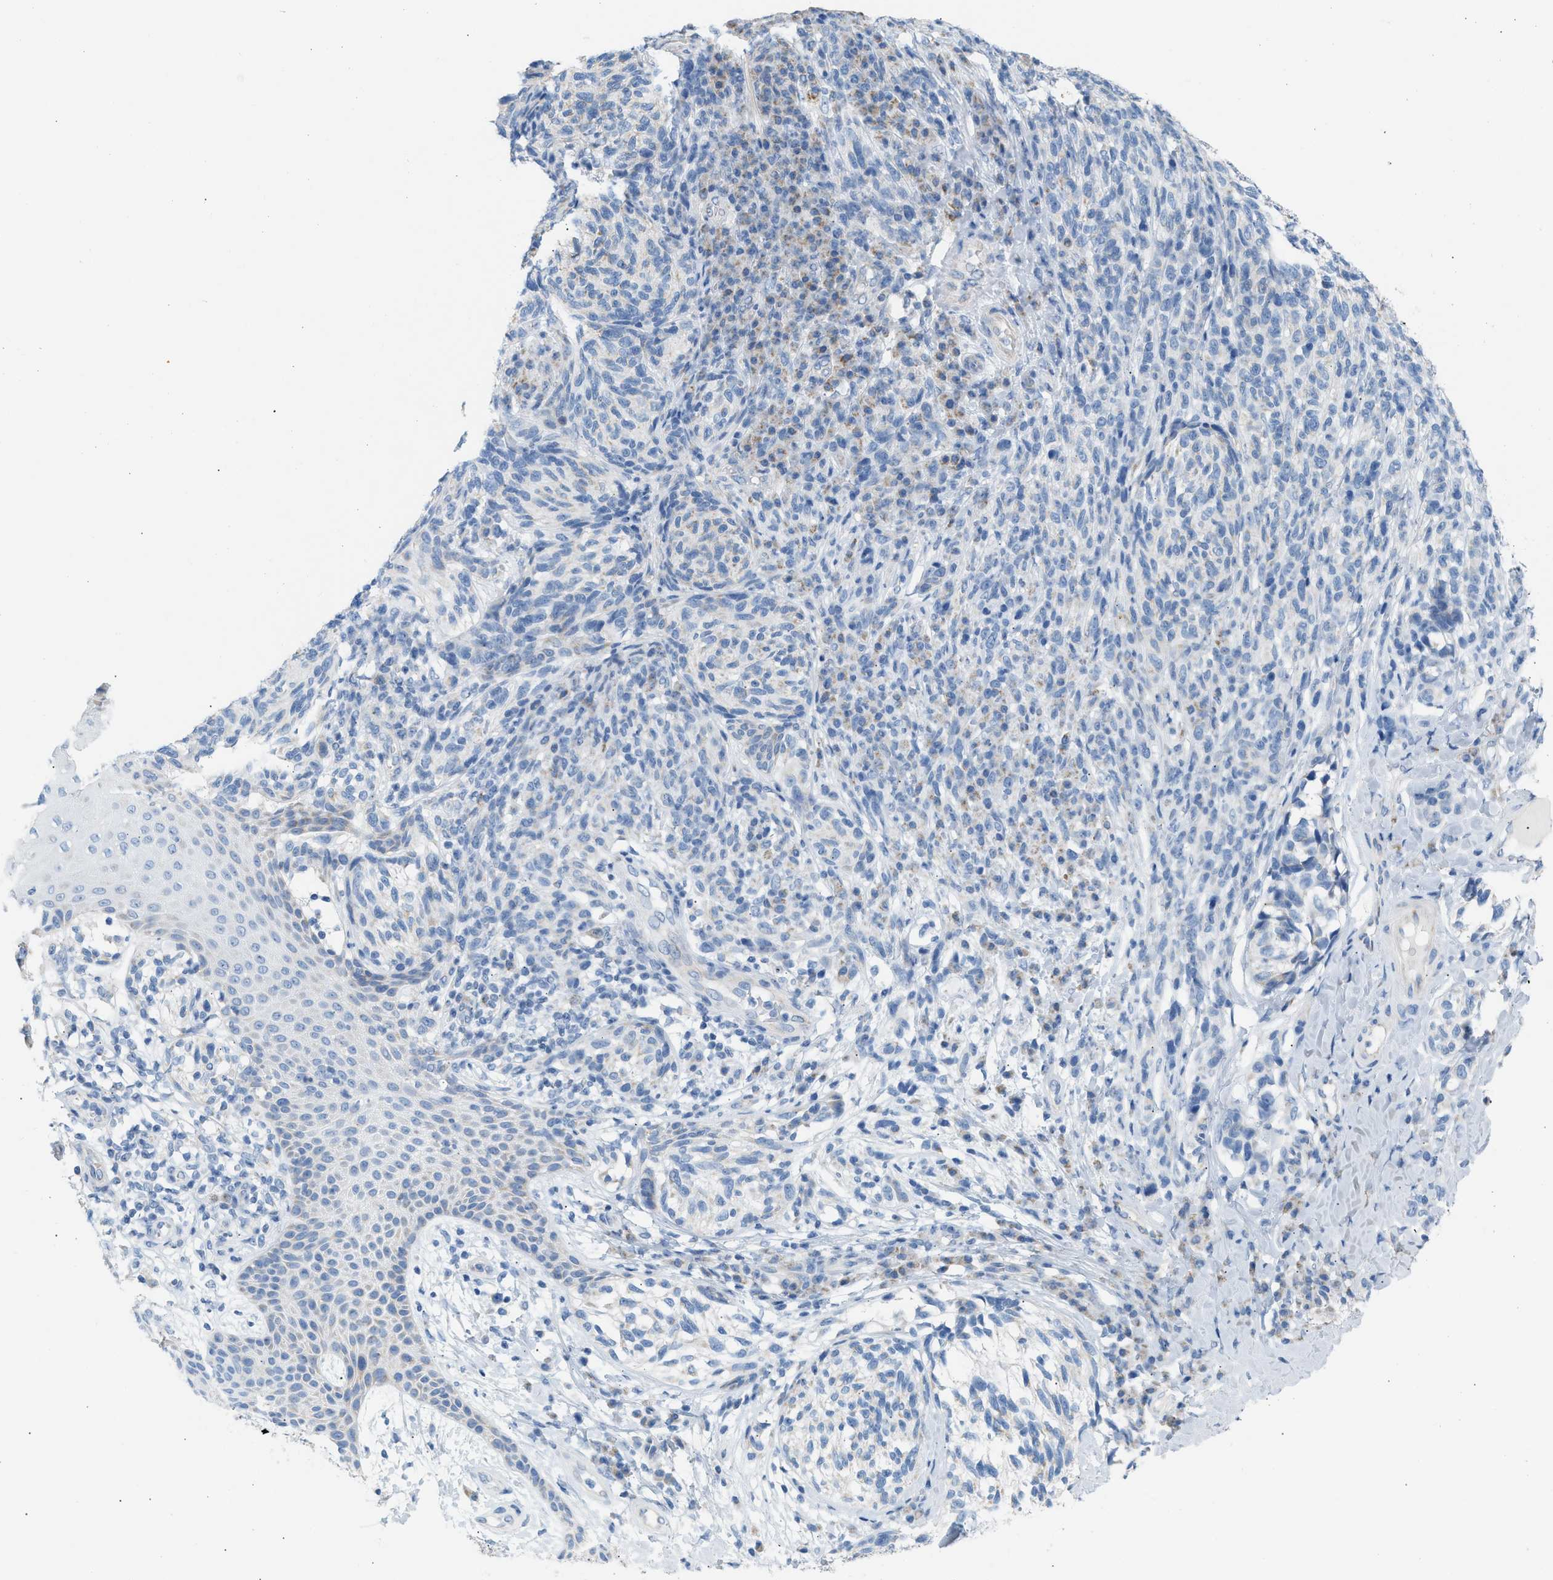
{"staining": {"intensity": "weak", "quantity": "<25%", "location": "cytoplasmic/membranous"}, "tissue": "melanoma", "cell_type": "Tumor cells", "image_type": "cancer", "snomed": [{"axis": "morphology", "description": "Malignant melanoma, NOS"}, {"axis": "topography", "description": "Skin"}], "caption": "High power microscopy photomicrograph of an immunohistochemistry (IHC) image of melanoma, revealing no significant expression in tumor cells.", "gene": "NDUFS8", "patient": {"sex": "female", "age": 73}}